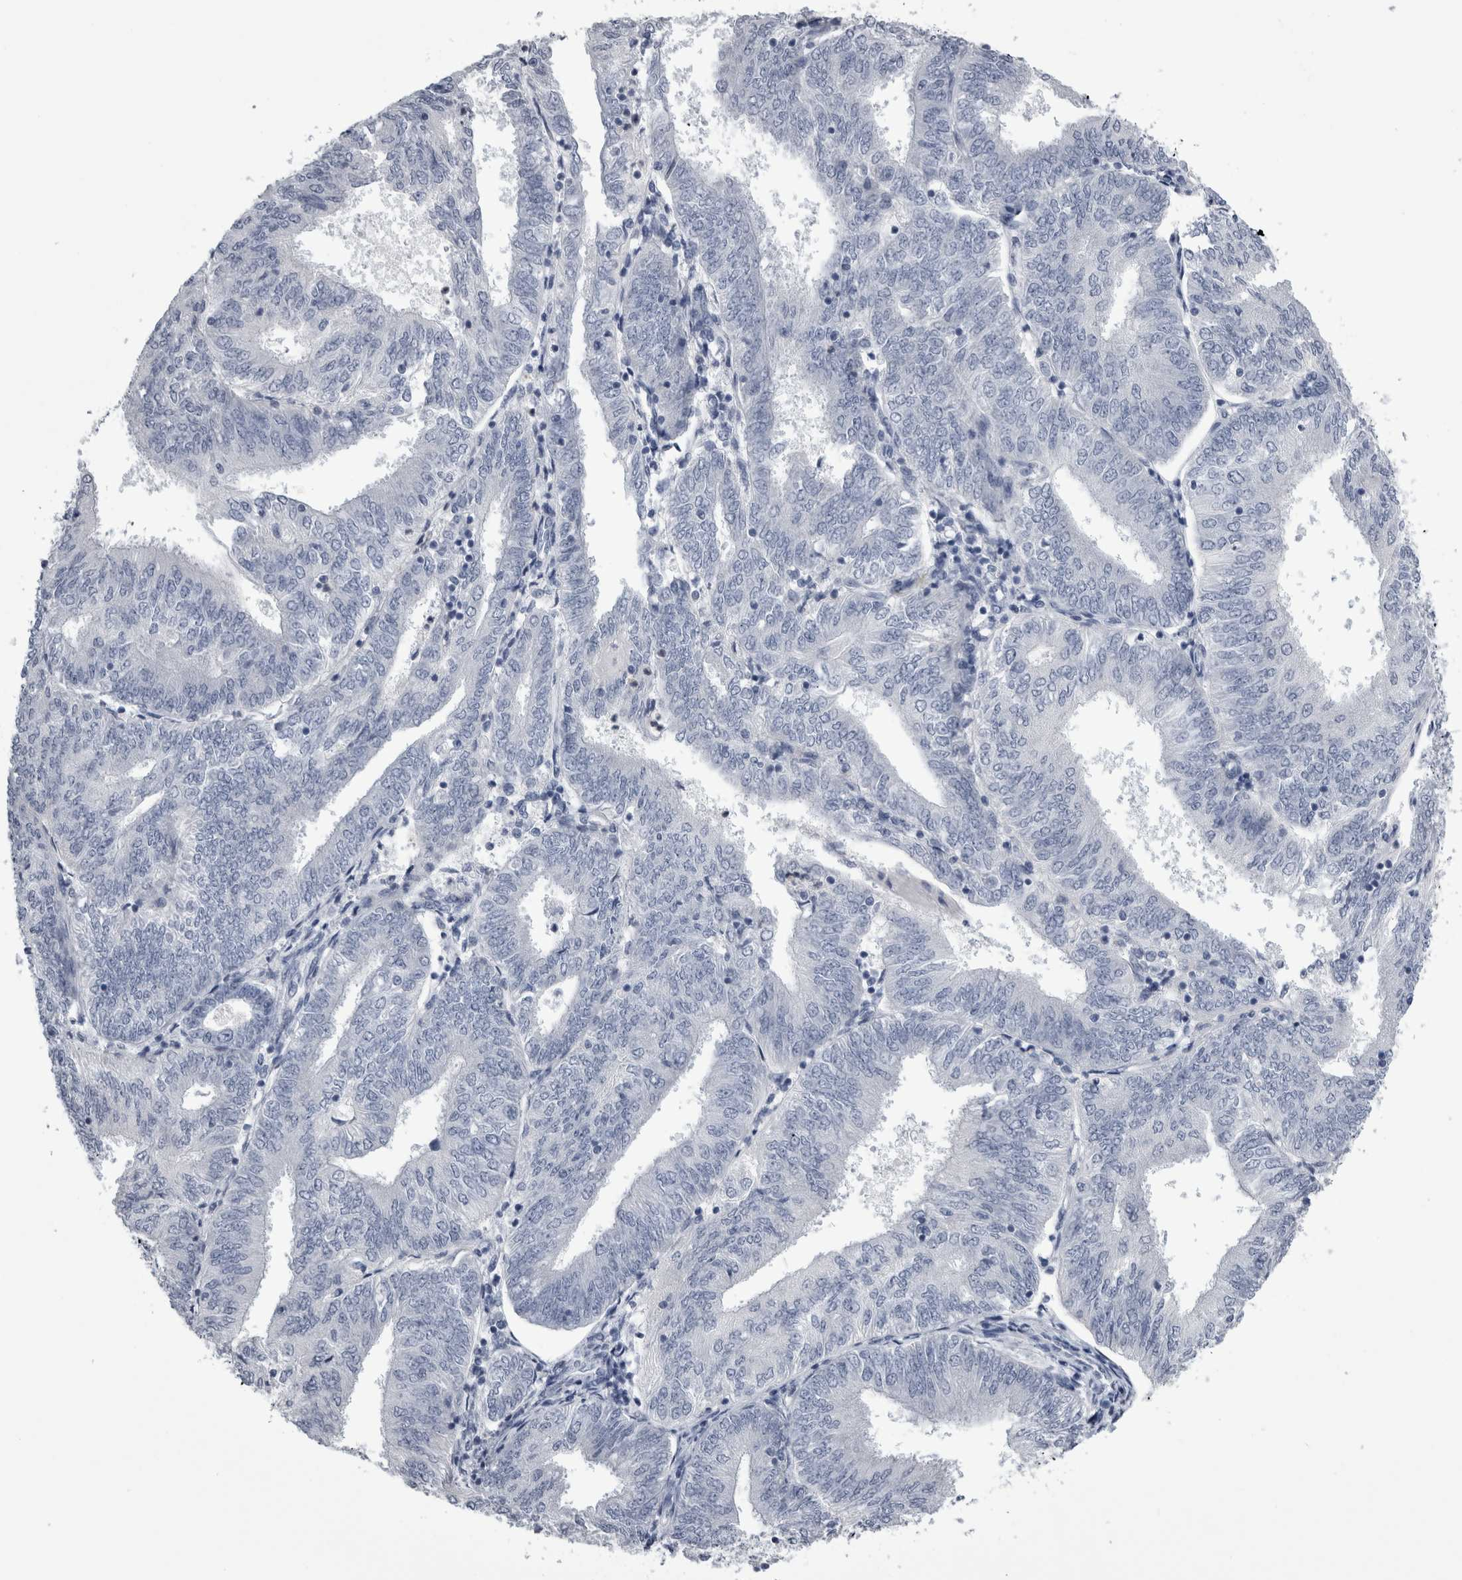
{"staining": {"intensity": "negative", "quantity": "none", "location": "none"}, "tissue": "endometrial cancer", "cell_type": "Tumor cells", "image_type": "cancer", "snomed": [{"axis": "morphology", "description": "Adenocarcinoma, NOS"}, {"axis": "topography", "description": "Endometrium"}], "caption": "Photomicrograph shows no significant protein staining in tumor cells of adenocarcinoma (endometrial).", "gene": "ALDH8A1", "patient": {"sex": "female", "age": 58}}